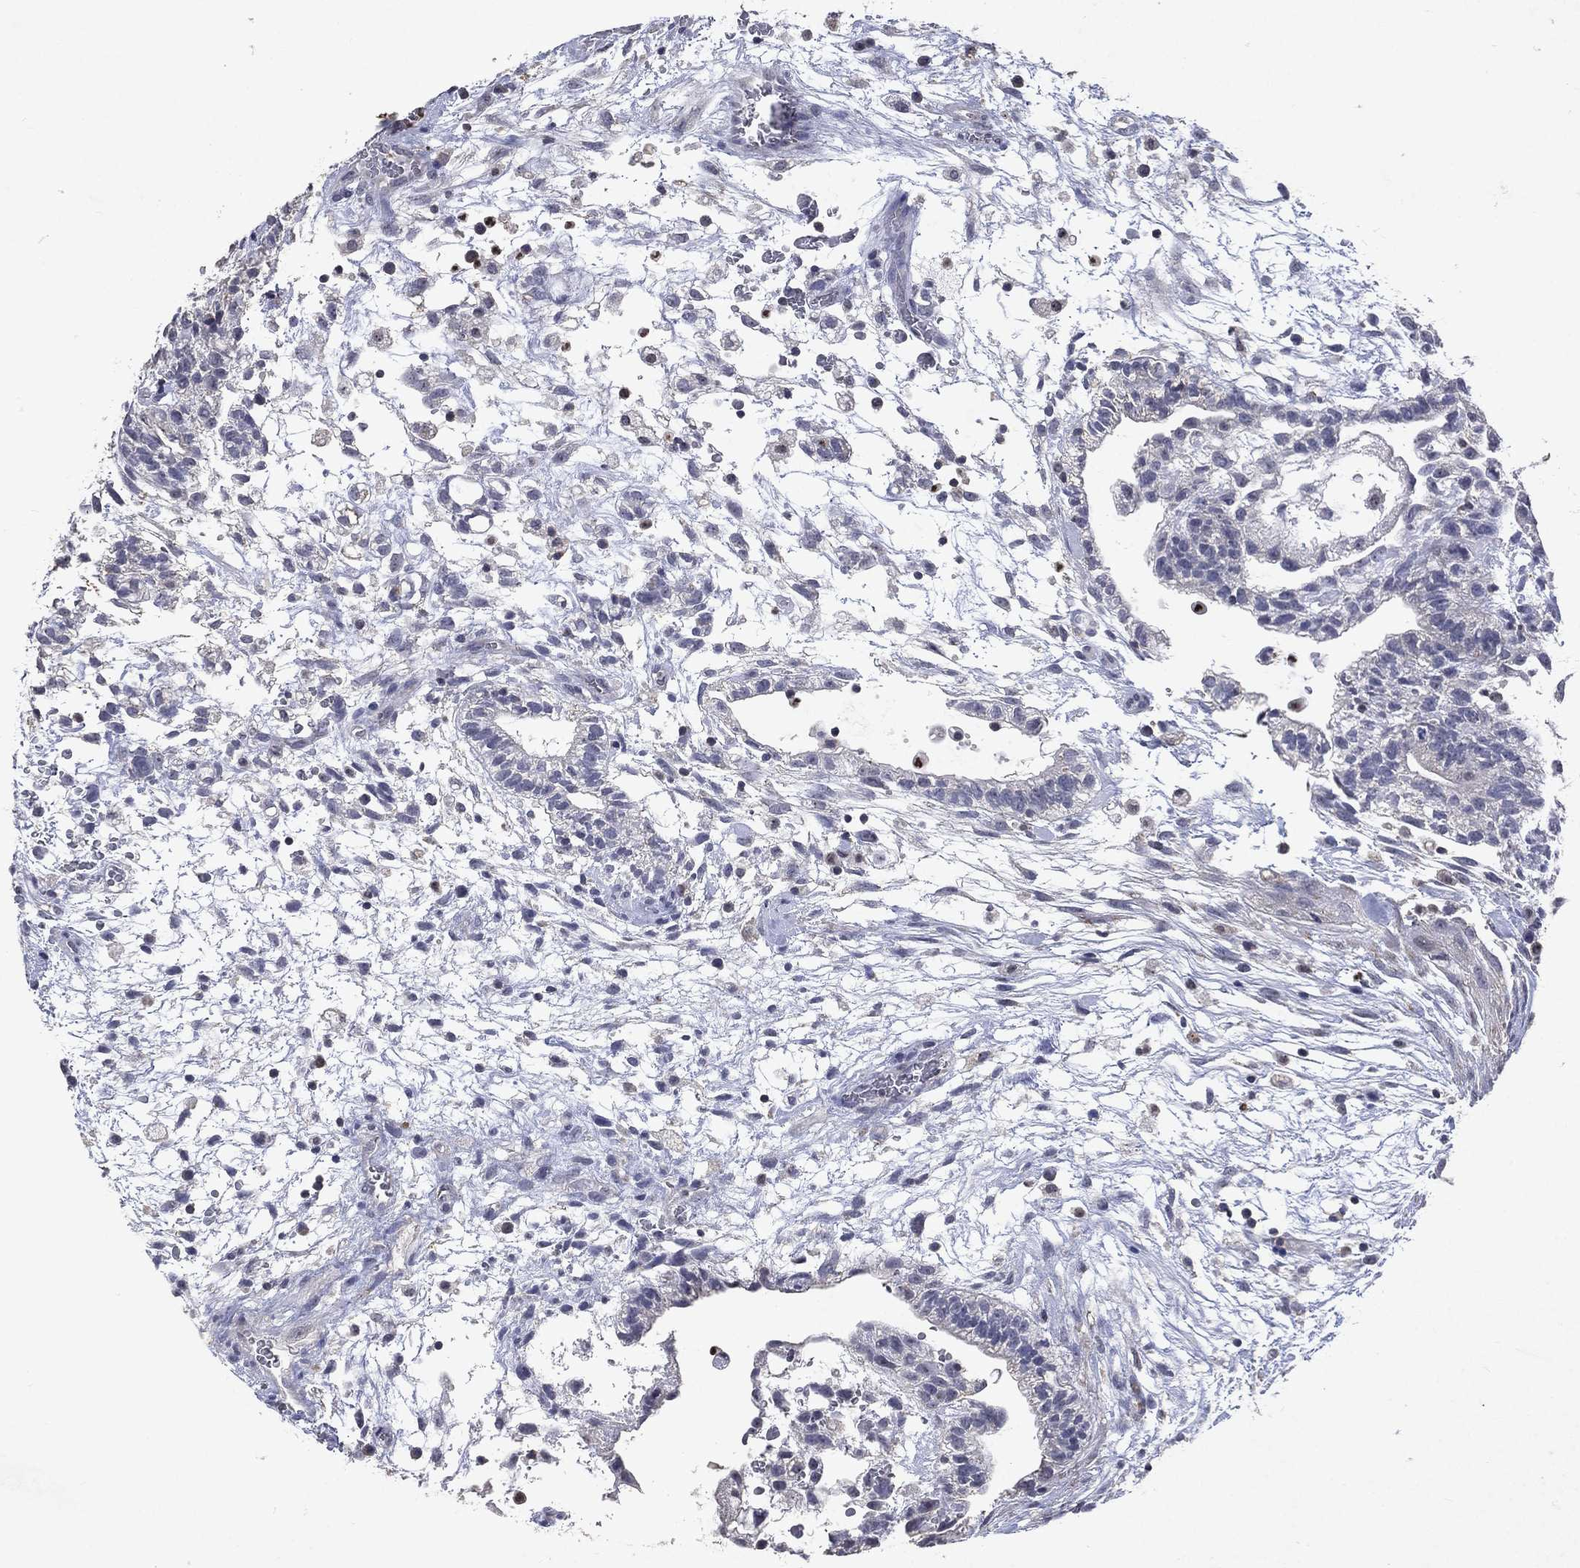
{"staining": {"intensity": "negative", "quantity": "none", "location": "none"}, "tissue": "testis cancer", "cell_type": "Tumor cells", "image_type": "cancer", "snomed": [{"axis": "morphology", "description": "Normal tissue, NOS"}, {"axis": "morphology", "description": "Carcinoma, Embryonal, NOS"}, {"axis": "topography", "description": "Testis"}], "caption": "Immunohistochemistry image of neoplastic tissue: human testis cancer (embryonal carcinoma) stained with DAB exhibits no significant protein staining in tumor cells.", "gene": "SLC34A2", "patient": {"sex": "male", "age": 32}}